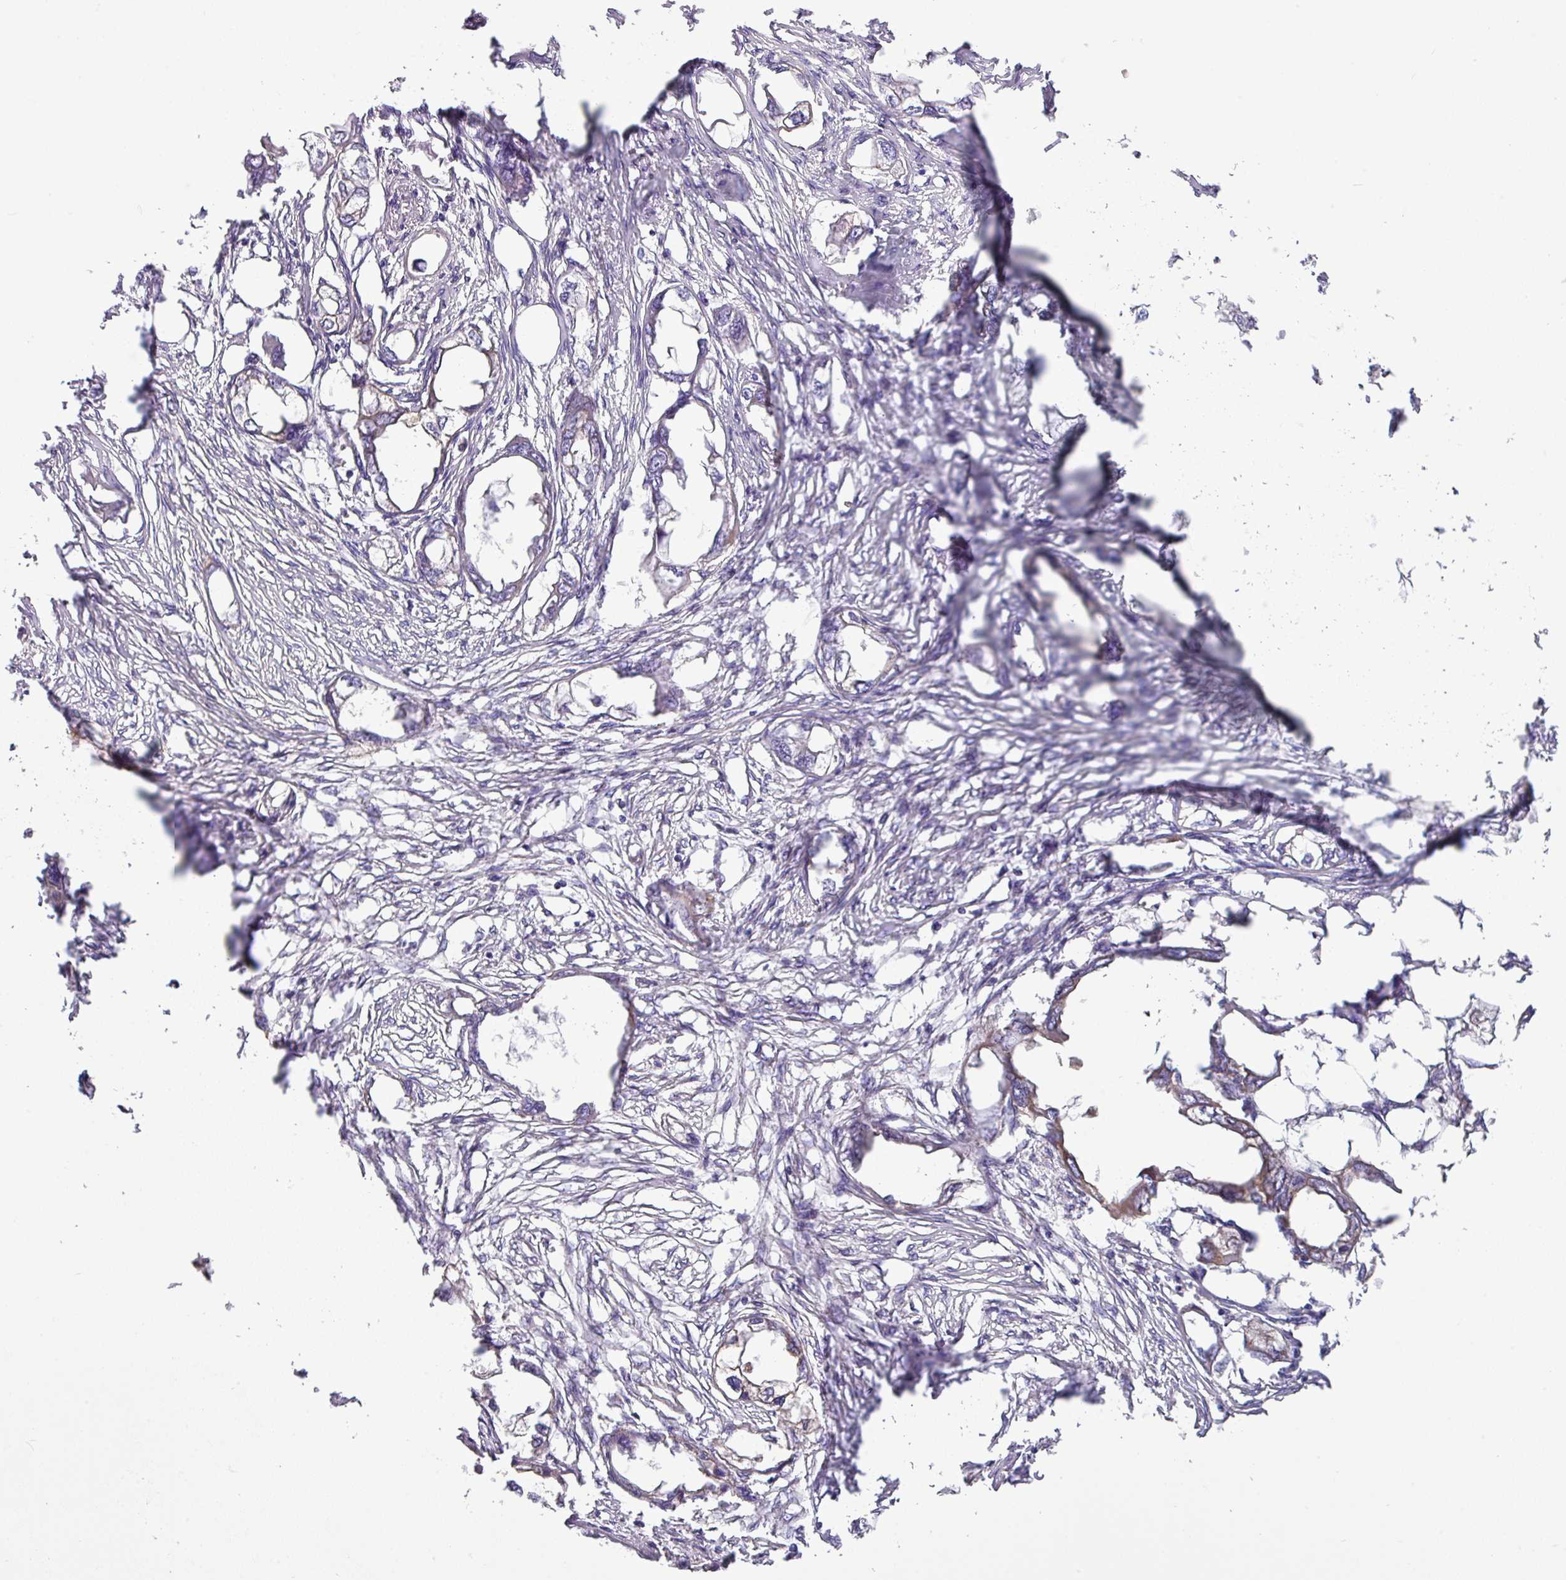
{"staining": {"intensity": "moderate", "quantity": "<25%", "location": "cytoplasmic/membranous"}, "tissue": "endometrial cancer", "cell_type": "Tumor cells", "image_type": "cancer", "snomed": [{"axis": "morphology", "description": "Adenocarcinoma, NOS"}, {"axis": "morphology", "description": "Adenocarcinoma, metastatic, NOS"}, {"axis": "topography", "description": "Adipose tissue"}, {"axis": "topography", "description": "Endometrium"}], "caption": "Protein expression analysis of endometrial cancer shows moderate cytoplasmic/membranous staining in about <25% of tumor cells.", "gene": "SLC23A2", "patient": {"sex": "female", "age": 67}}